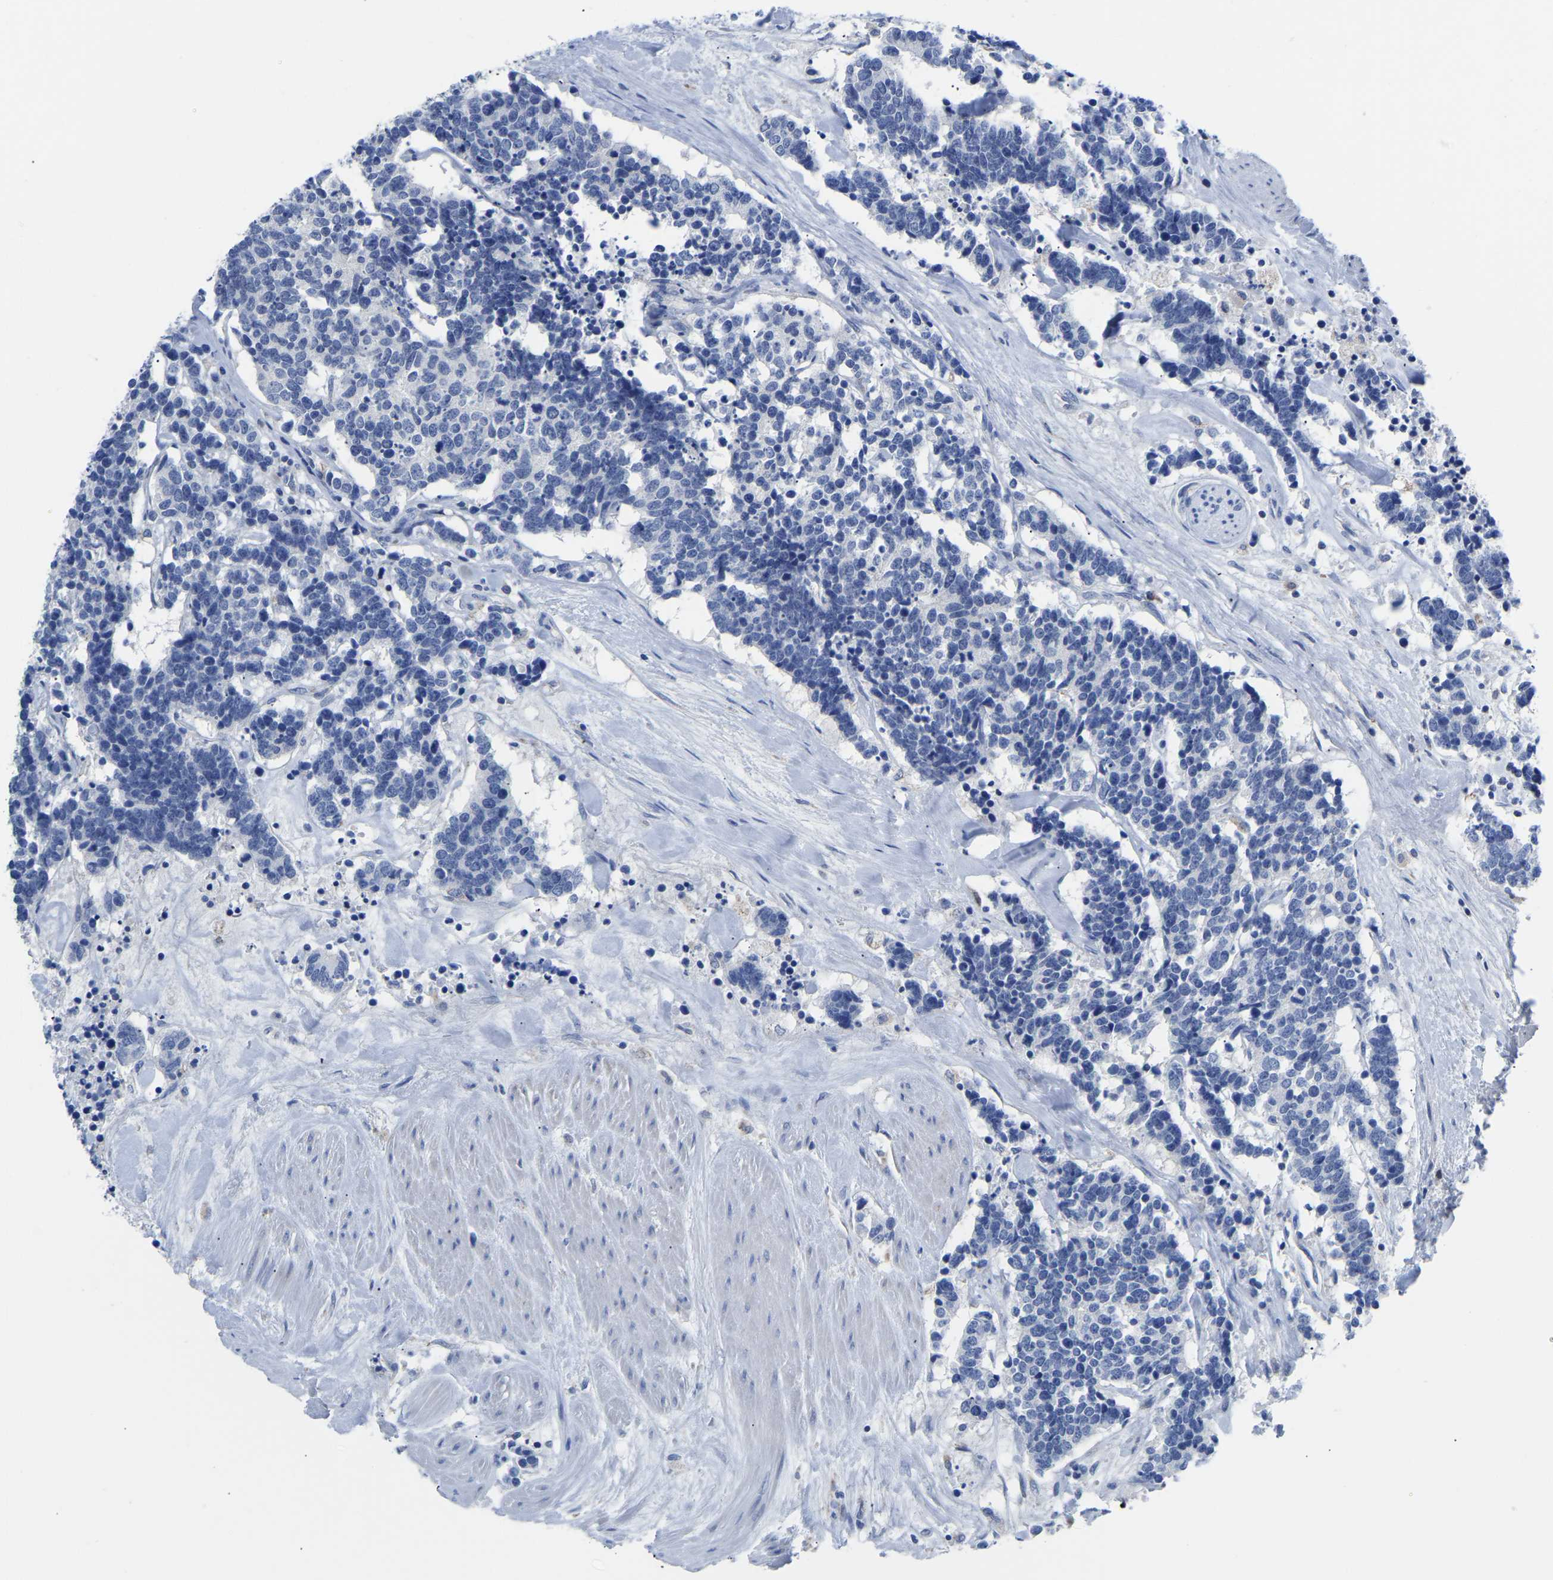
{"staining": {"intensity": "negative", "quantity": "none", "location": "none"}, "tissue": "carcinoid", "cell_type": "Tumor cells", "image_type": "cancer", "snomed": [{"axis": "morphology", "description": "Carcinoma, NOS"}, {"axis": "morphology", "description": "Carcinoid, malignant, NOS"}, {"axis": "topography", "description": "Urinary bladder"}], "caption": "The histopathology image exhibits no significant positivity in tumor cells of malignant carcinoid. The staining was performed using DAB to visualize the protein expression in brown, while the nuclei were stained in blue with hematoxylin (Magnification: 20x).", "gene": "ETFA", "patient": {"sex": "male", "age": 57}}